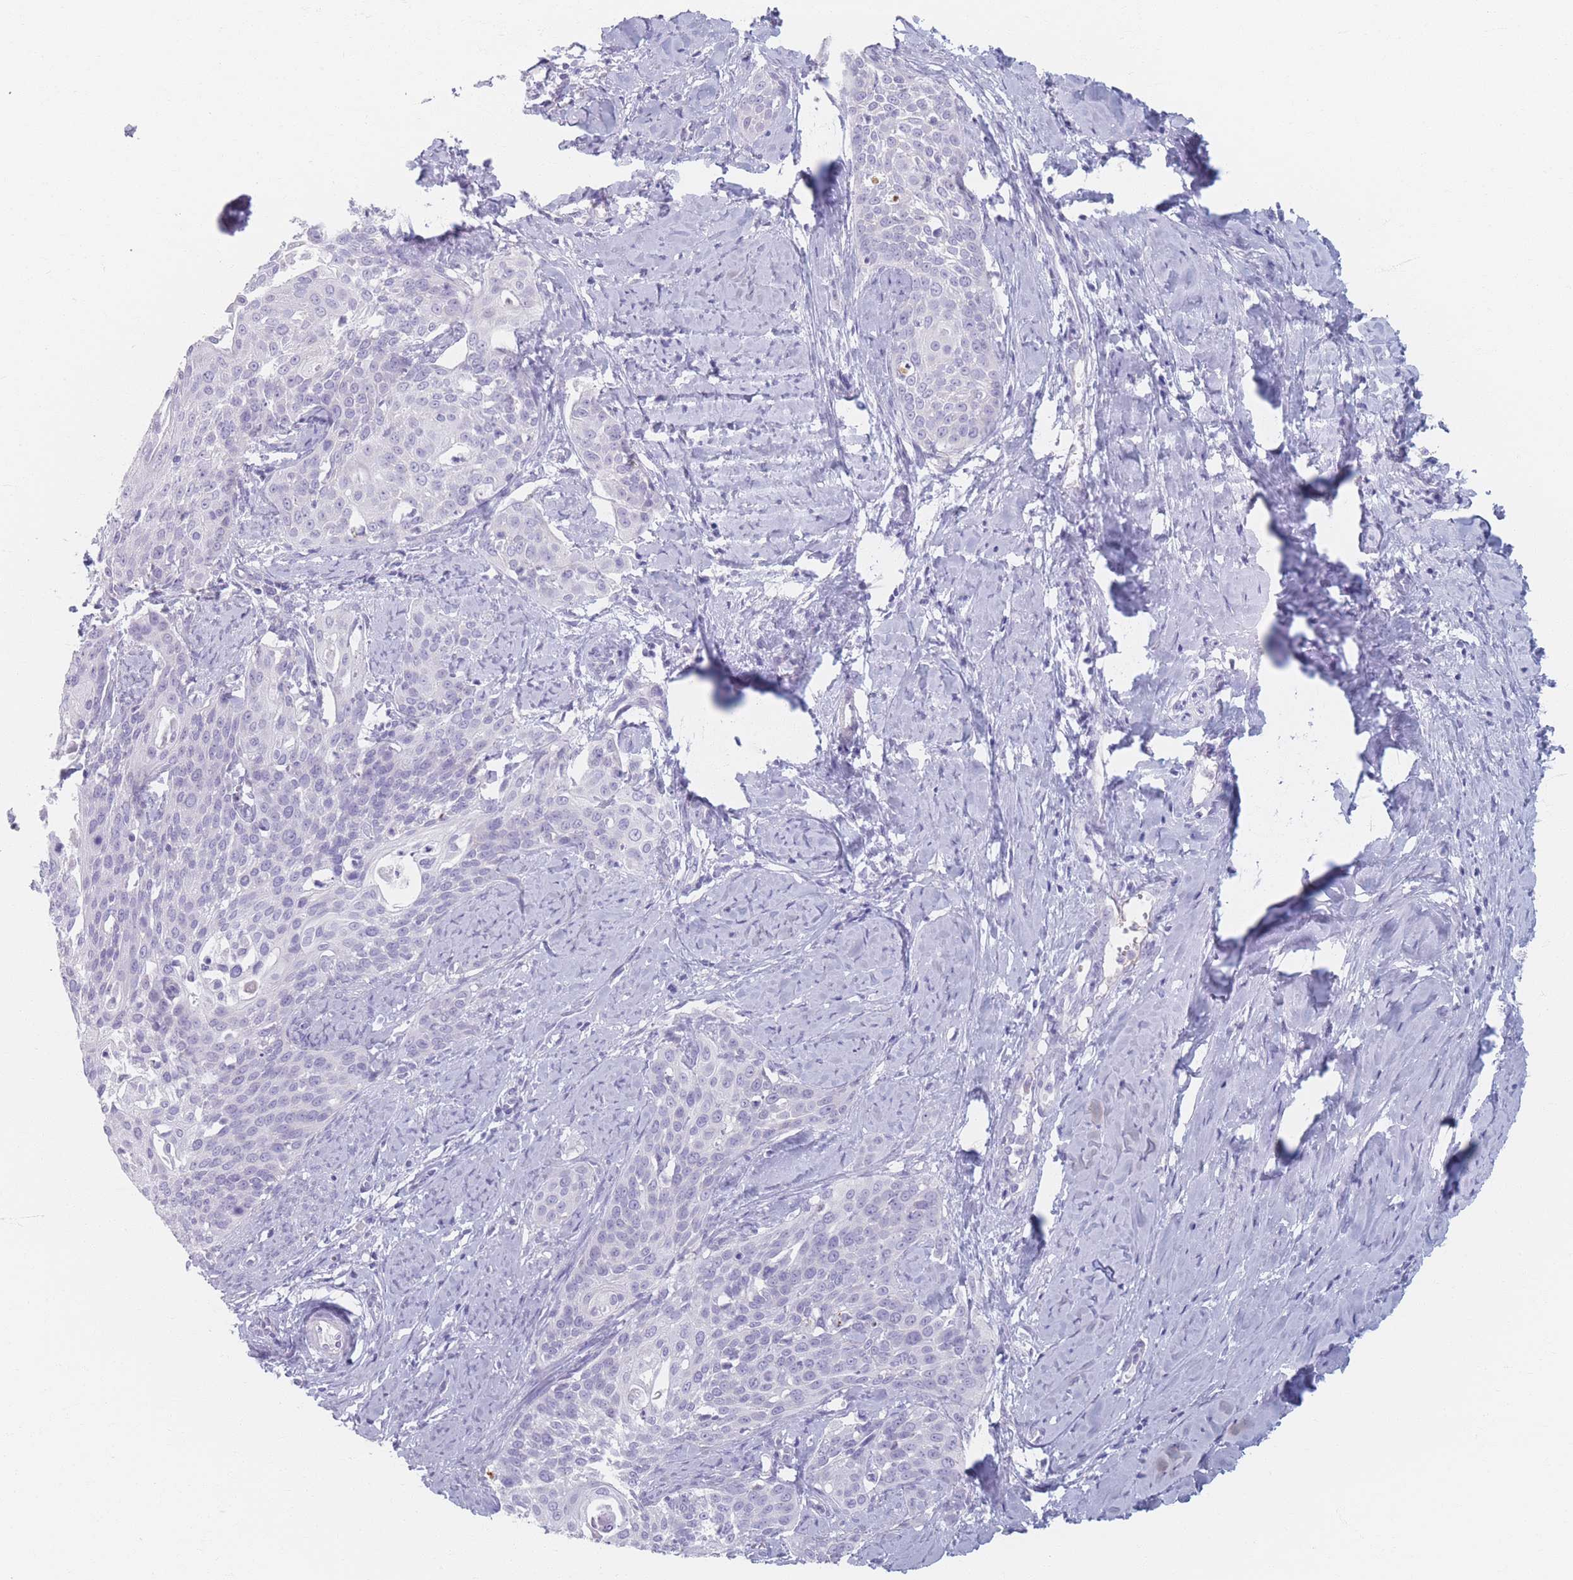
{"staining": {"intensity": "negative", "quantity": "none", "location": "none"}, "tissue": "cervical cancer", "cell_type": "Tumor cells", "image_type": "cancer", "snomed": [{"axis": "morphology", "description": "Squamous cell carcinoma, NOS"}, {"axis": "topography", "description": "Cervix"}], "caption": "Immunohistochemical staining of human cervical cancer (squamous cell carcinoma) exhibits no significant positivity in tumor cells.", "gene": "PIGM", "patient": {"sex": "female", "age": 44}}